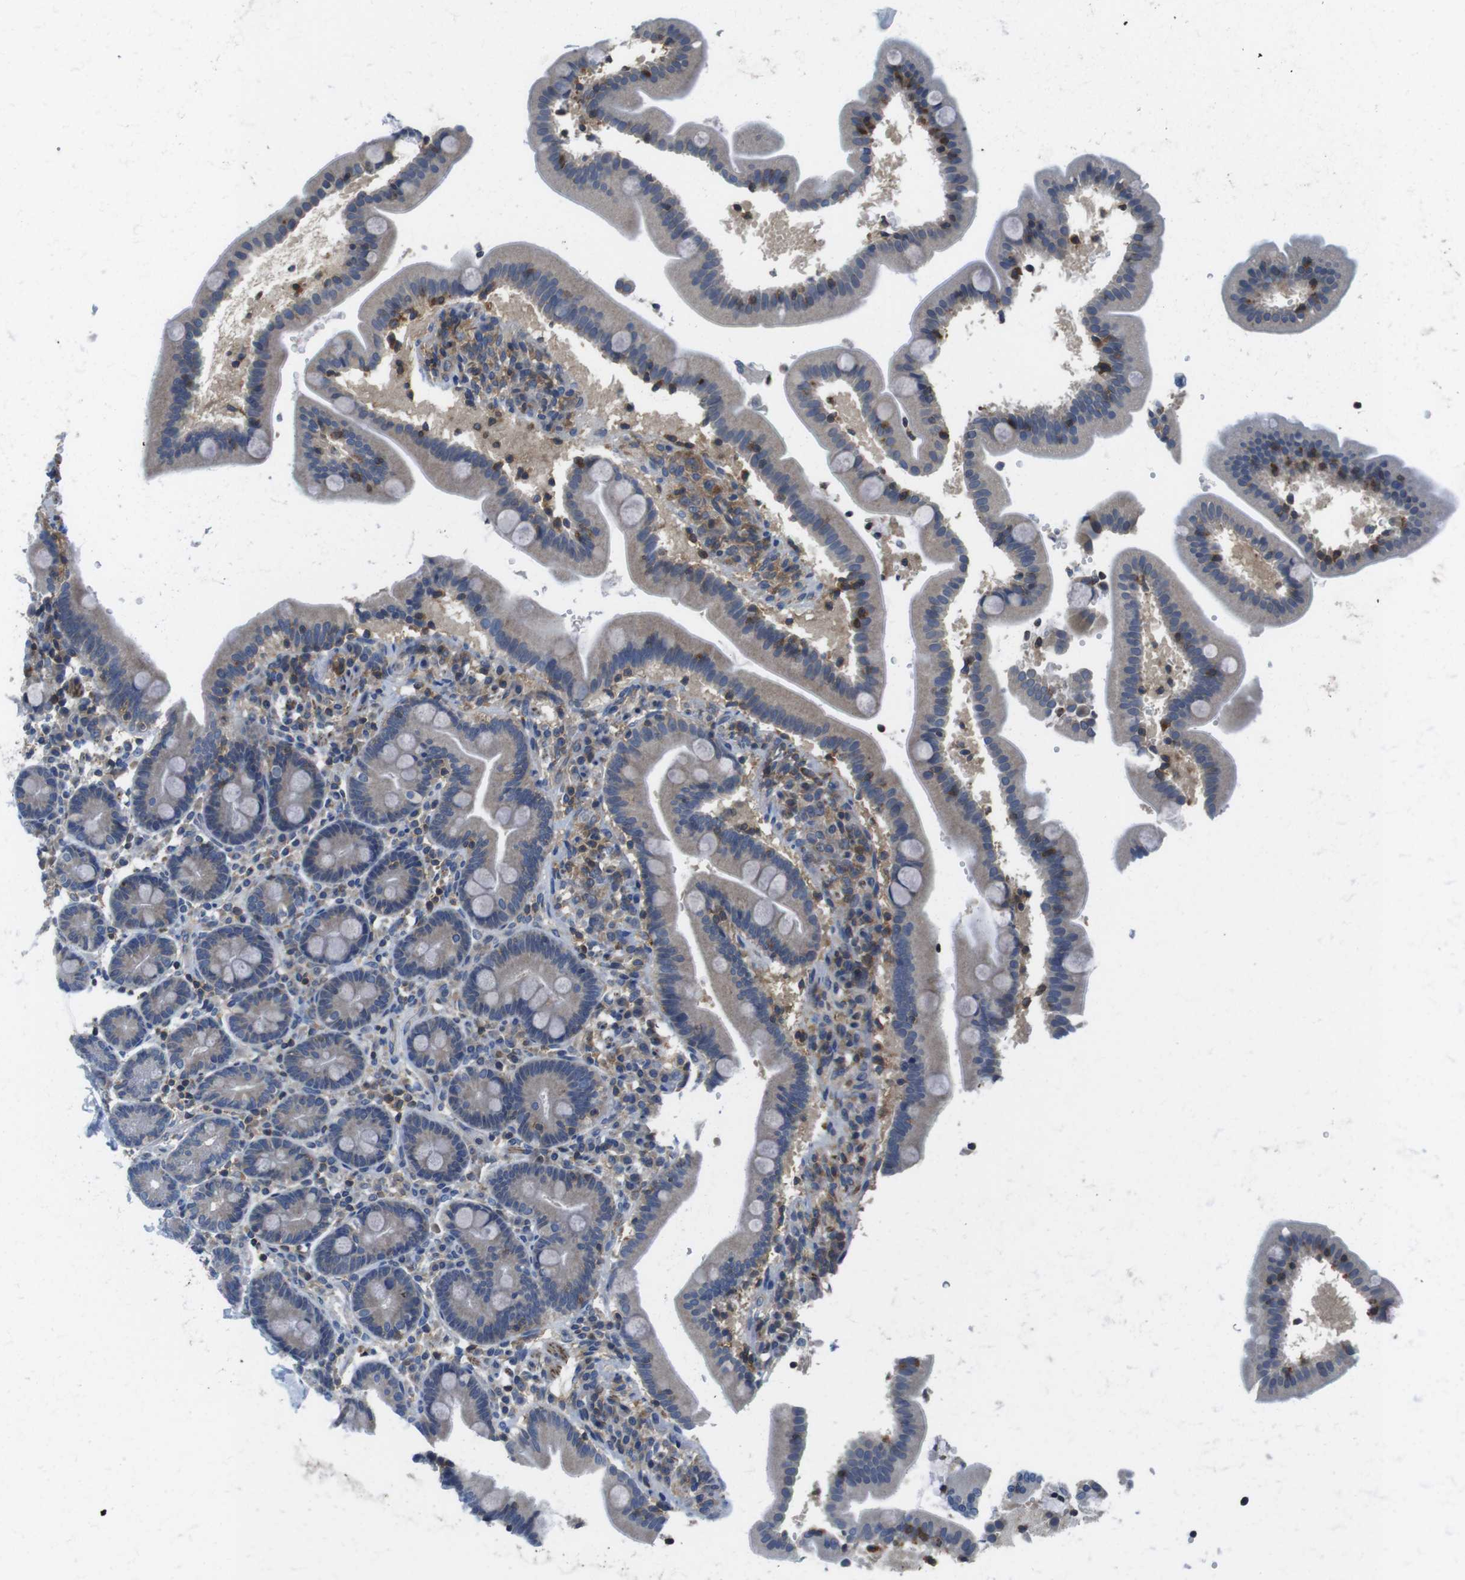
{"staining": {"intensity": "weak", "quantity": "25%-75%", "location": "cytoplasmic/membranous"}, "tissue": "duodenum", "cell_type": "Glandular cells", "image_type": "normal", "snomed": [{"axis": "morphology", "description": "Normal tissue, NOS"}, {"axis": "topography", "description": "Duodenum"}], "caption": "Brown immunohistochemical staining in normal human duodenum exhibits weak cytoplasmic/membranous staining in about 25%-75% of glandular cells.", "gene": "PIK3CD", "patient": {"sex": "male", "age": 54}}